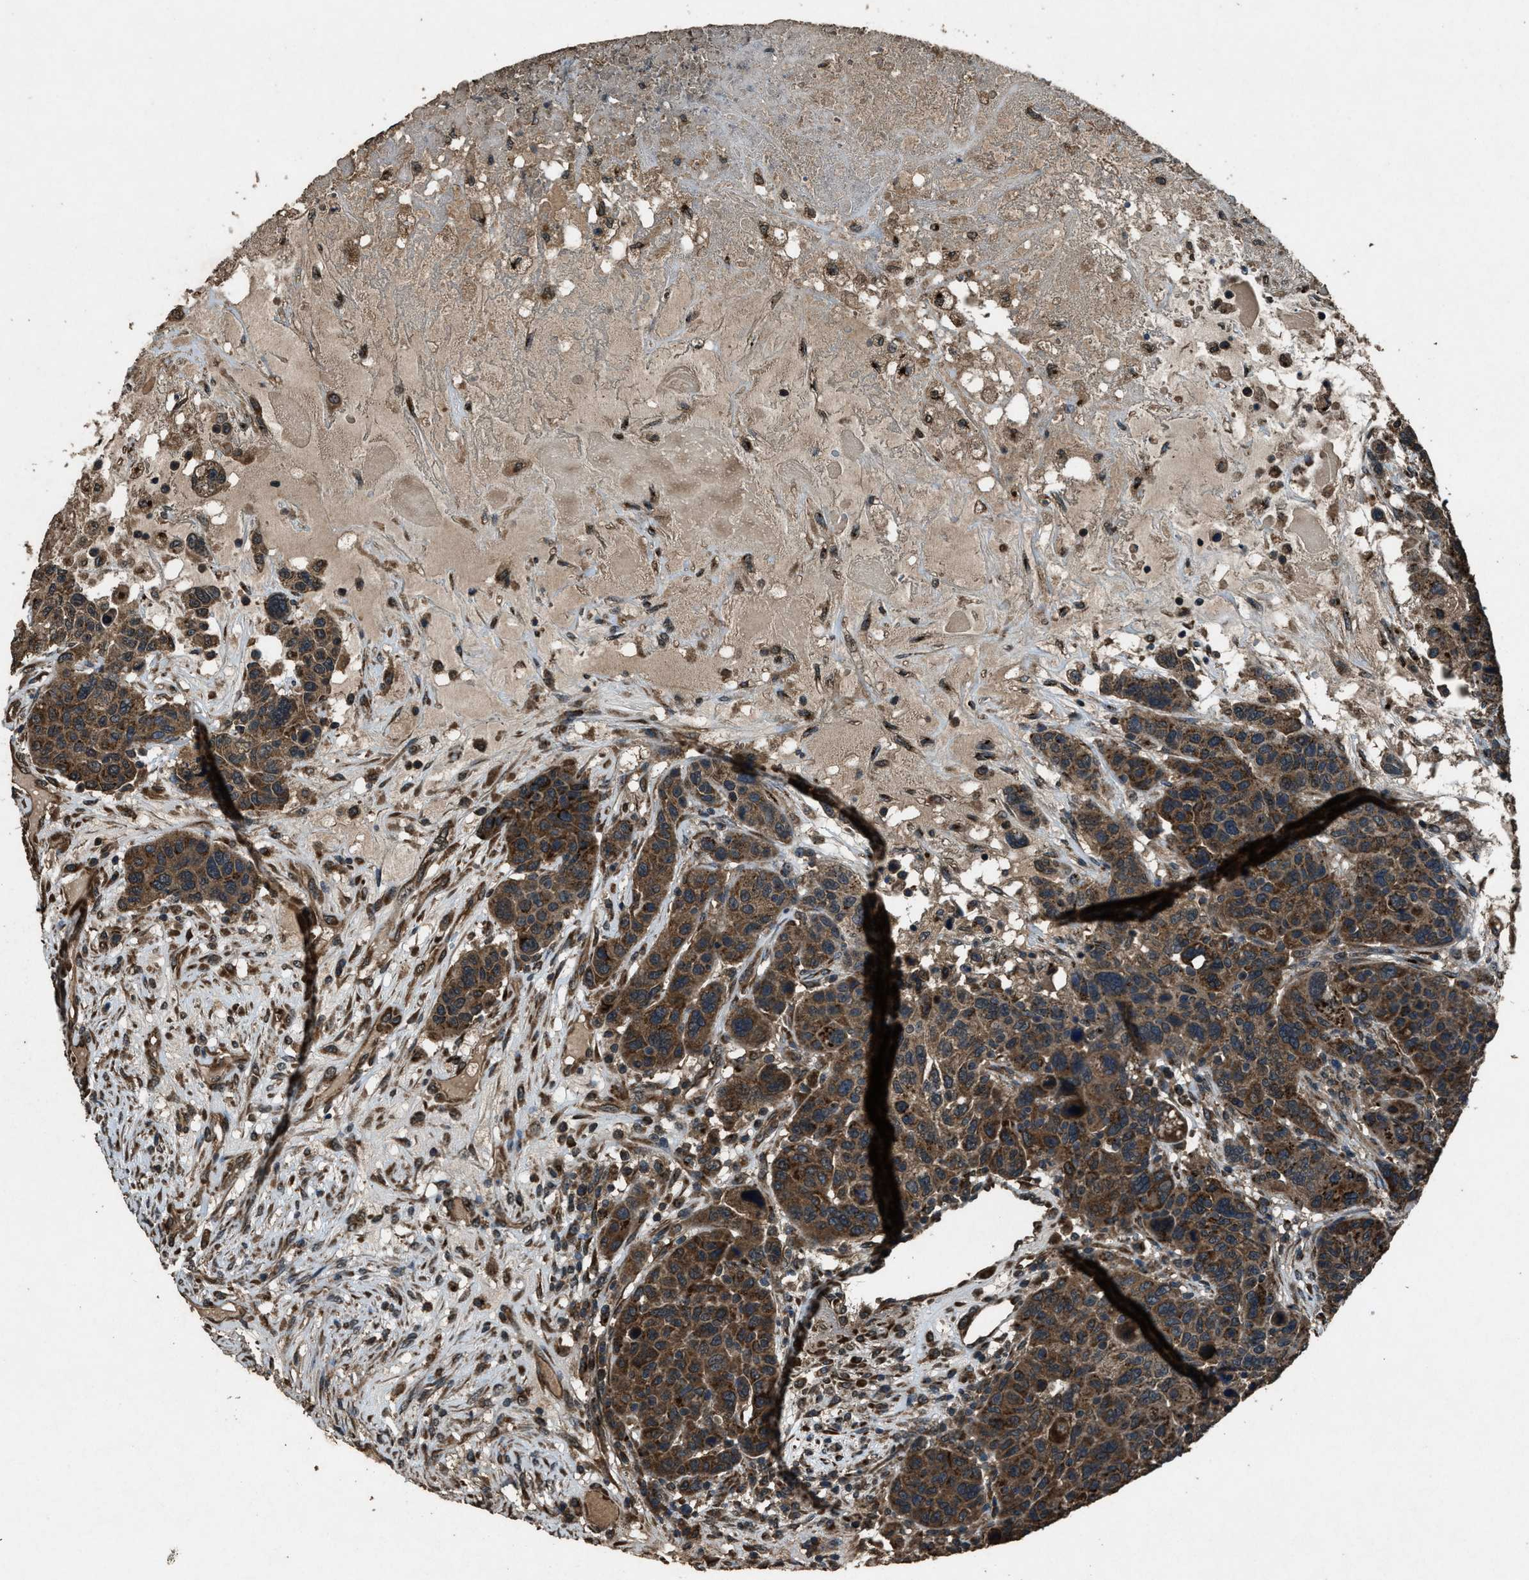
{"staining": {"intensity": "moderate", "quantity": ">75%", "location": "cytoplasmic/membranous"}, "tissue": "breast cancer", "cell_type": "Tumor cells", "image_type": "cancer", "snomed": [{"axis": "morphology", "description": "Duct carcinoma"}, {"axis": "topography", "description": "Breast"}], "caption": "Immunohistochemical staining of invasive ductal carcinoma (breast) demonstrates medium levels of moderate cytoplasmic/membranous positivity in about >75% of tumor cells.", "gene": "SLC38A10", "patient": {"sex": "female", "age": 37}}